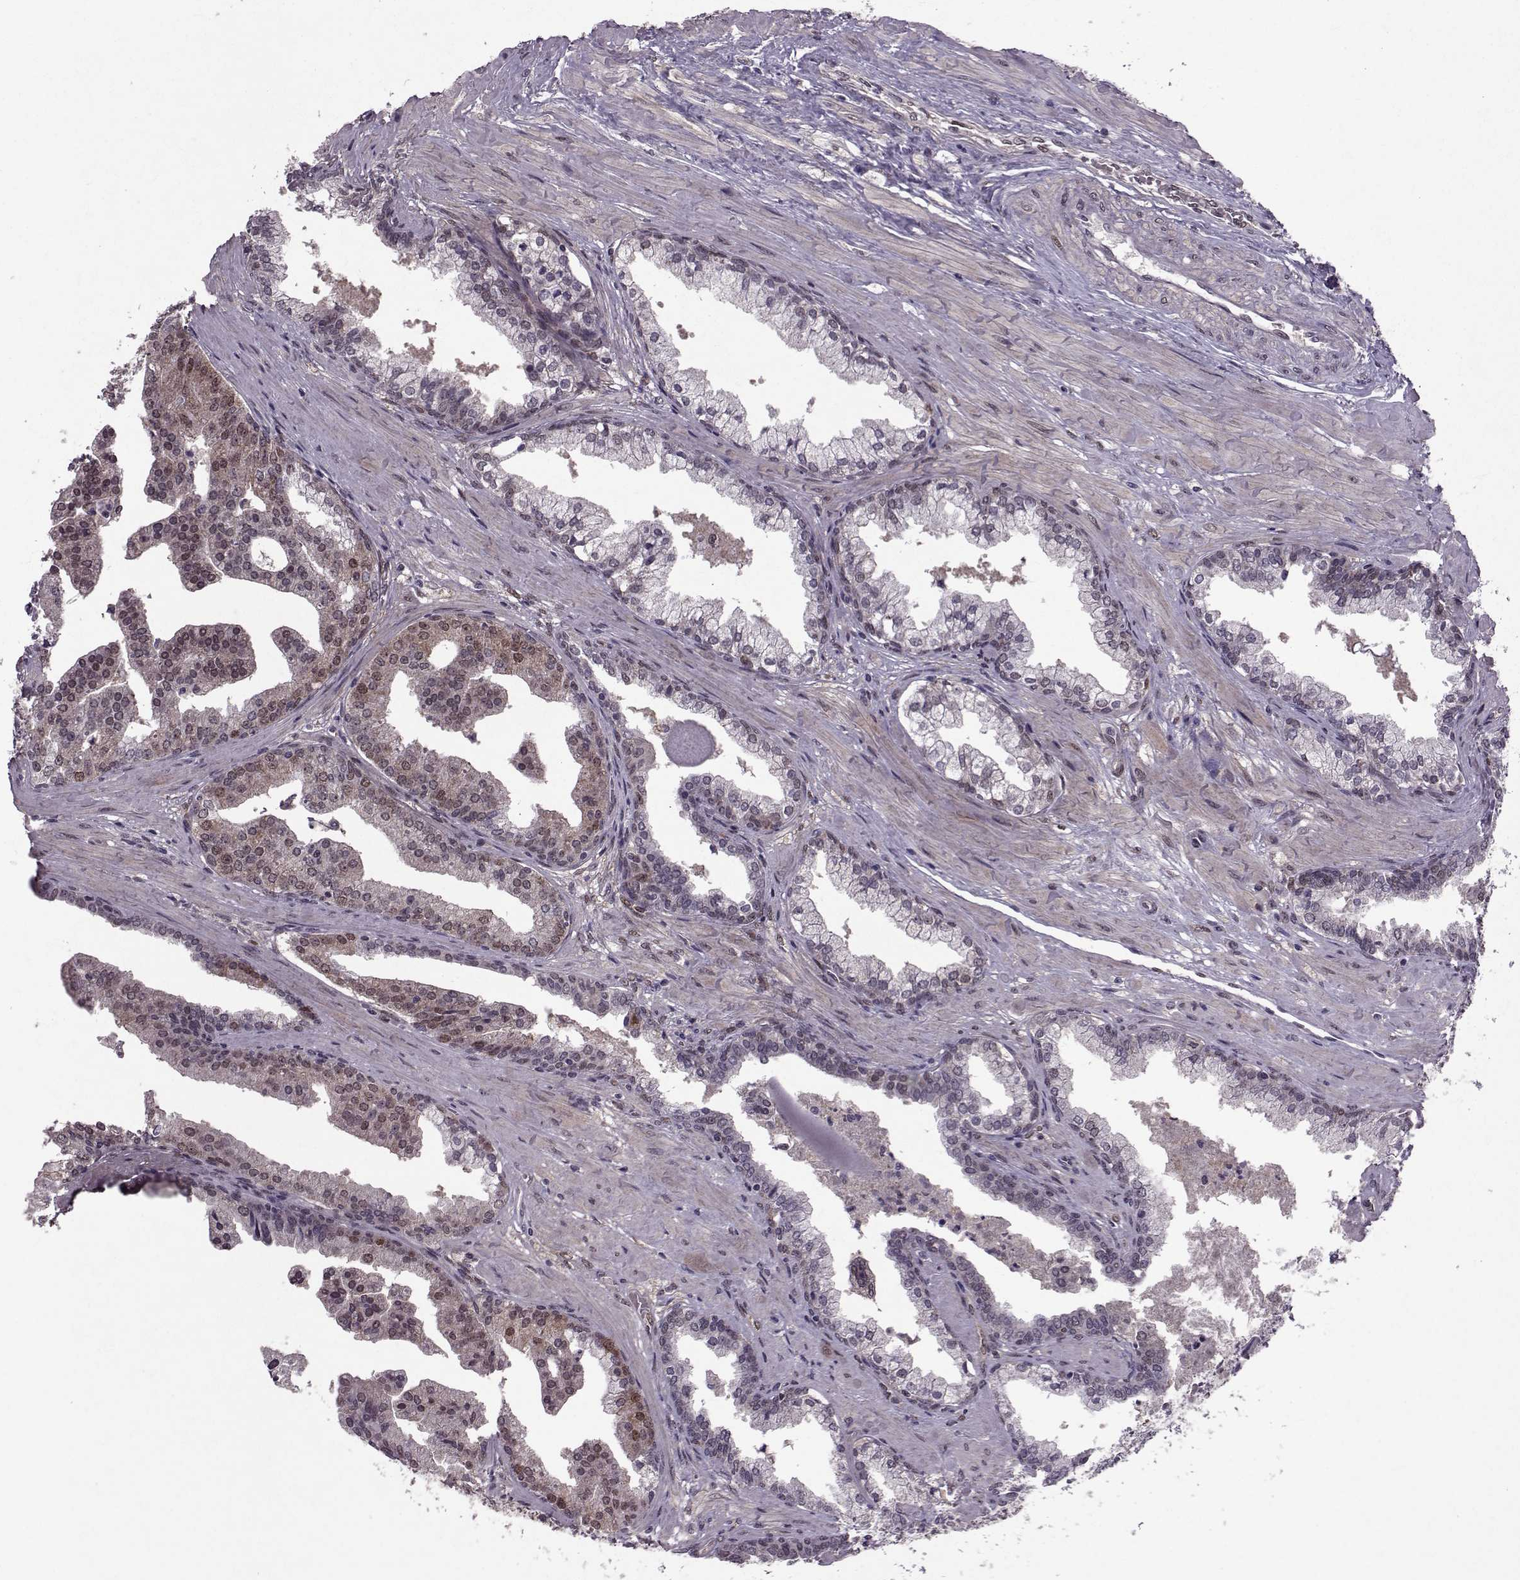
{"staining": {"intensity": "weak", "quantity": "<25%", "location": "nuclear"}, "tissue": "prostate cancer", "cell_type": "Tumor cells", "image_type": "cancer", "snomed": [{"axis": "morphology", "description": "Adenocarcinoma, NOS"}, {"axis": "topography", "description": "Prostate and seminal vesicle, NOS"}, {"axis": "topography", "description": "Prostate"}], "caption": "Immunohistochemical staining of prostate cancer (adenocarcinoma) exhibits no significant positivity in tumor cells.", "gene": "CDK4", "patient": {"sex": "male", "age": 44}}